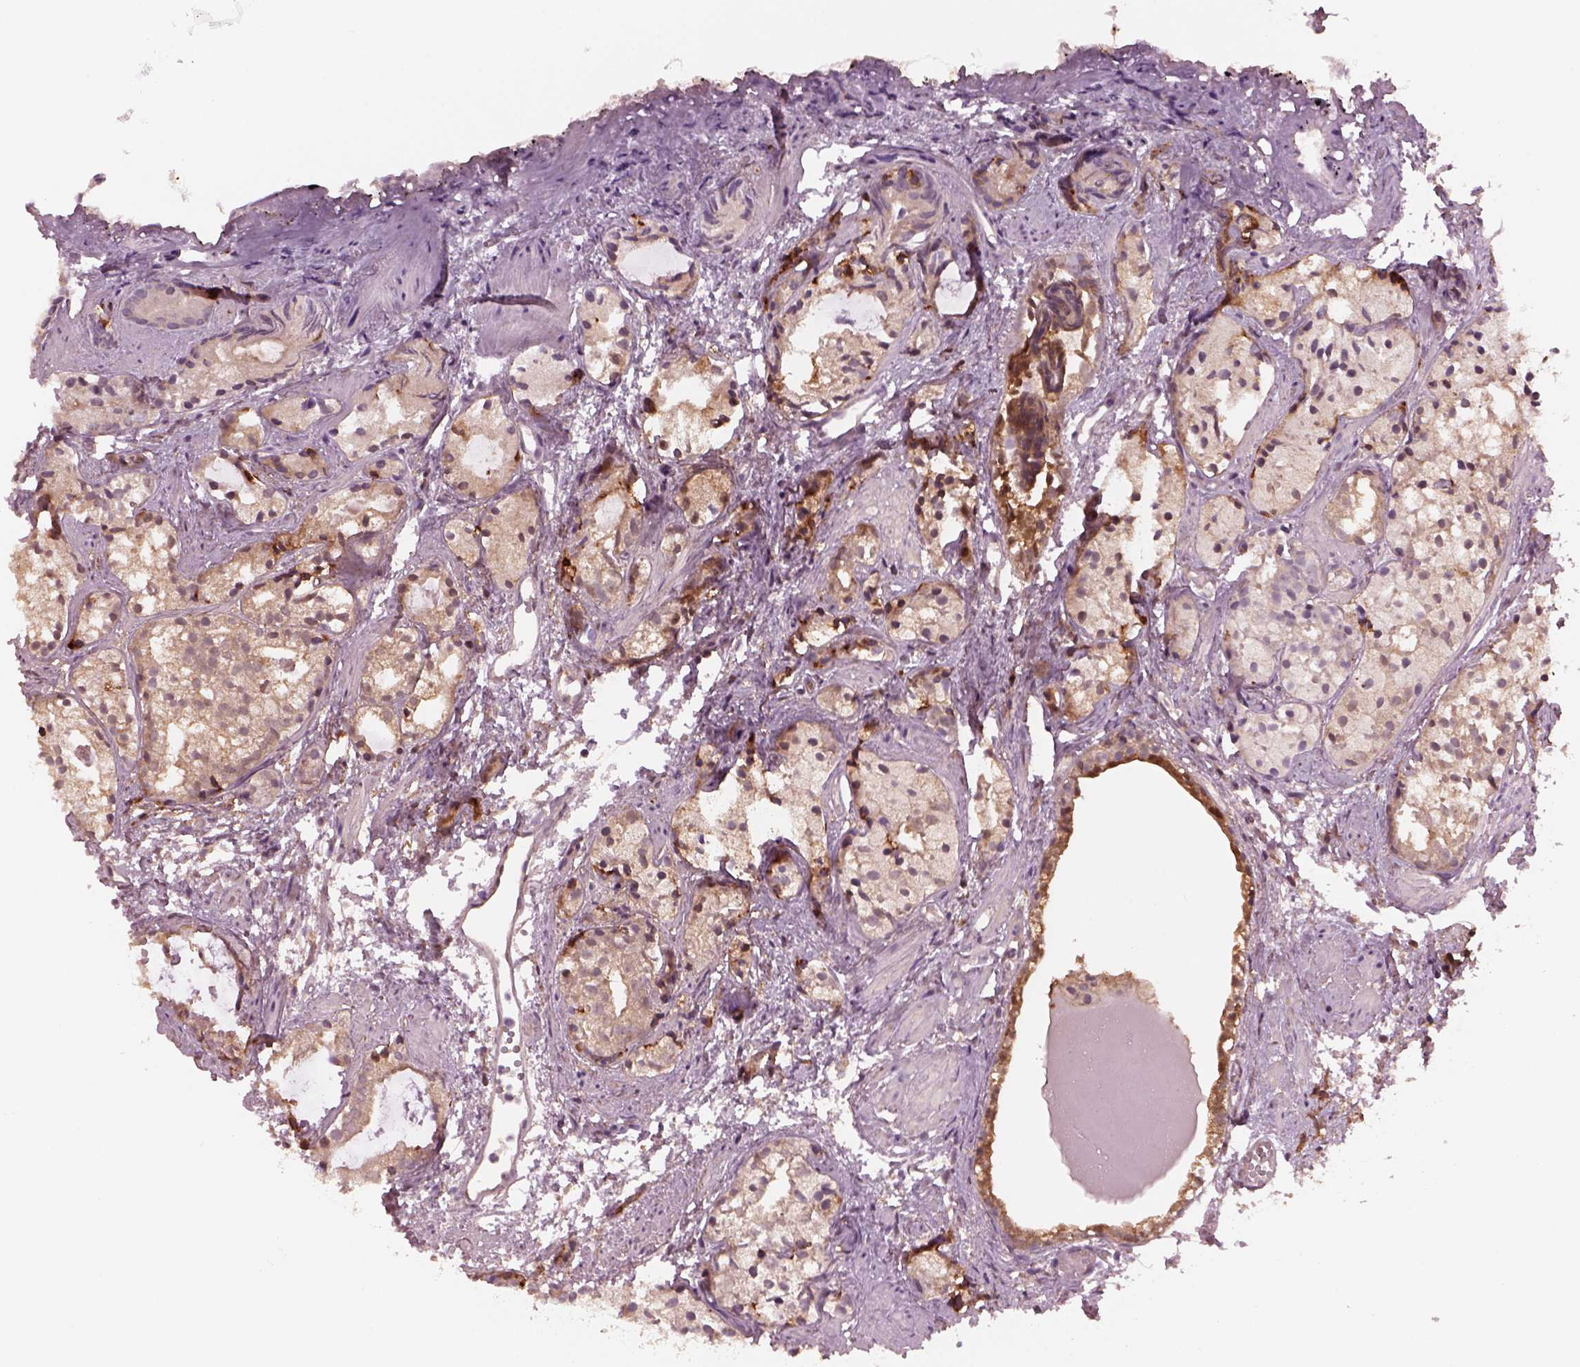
{"staining": {"intensity": "weak", "quantity": "<25%", "location": "cytoplasmic/membranous"}, "tissue": "prostate cancer", "cell_type": "Tumor cells", "image_type": "cancer", "snomed": [{"axis": "morphology", "description": "Adenocarcinoma, High grade"}, {"axis": "topography", "description": "Prostate"}], "caption": "DAB immunohistochemical staining of human adenocarcinoma (high-grade) (prostate) demonstrates no significant staining in tumor cells. (Brightfield microscopy of DAB immunohistochemistry (IHC) at high magnification).", "gene": "SRI", "patient": {"sex": "male", "age": 85}}